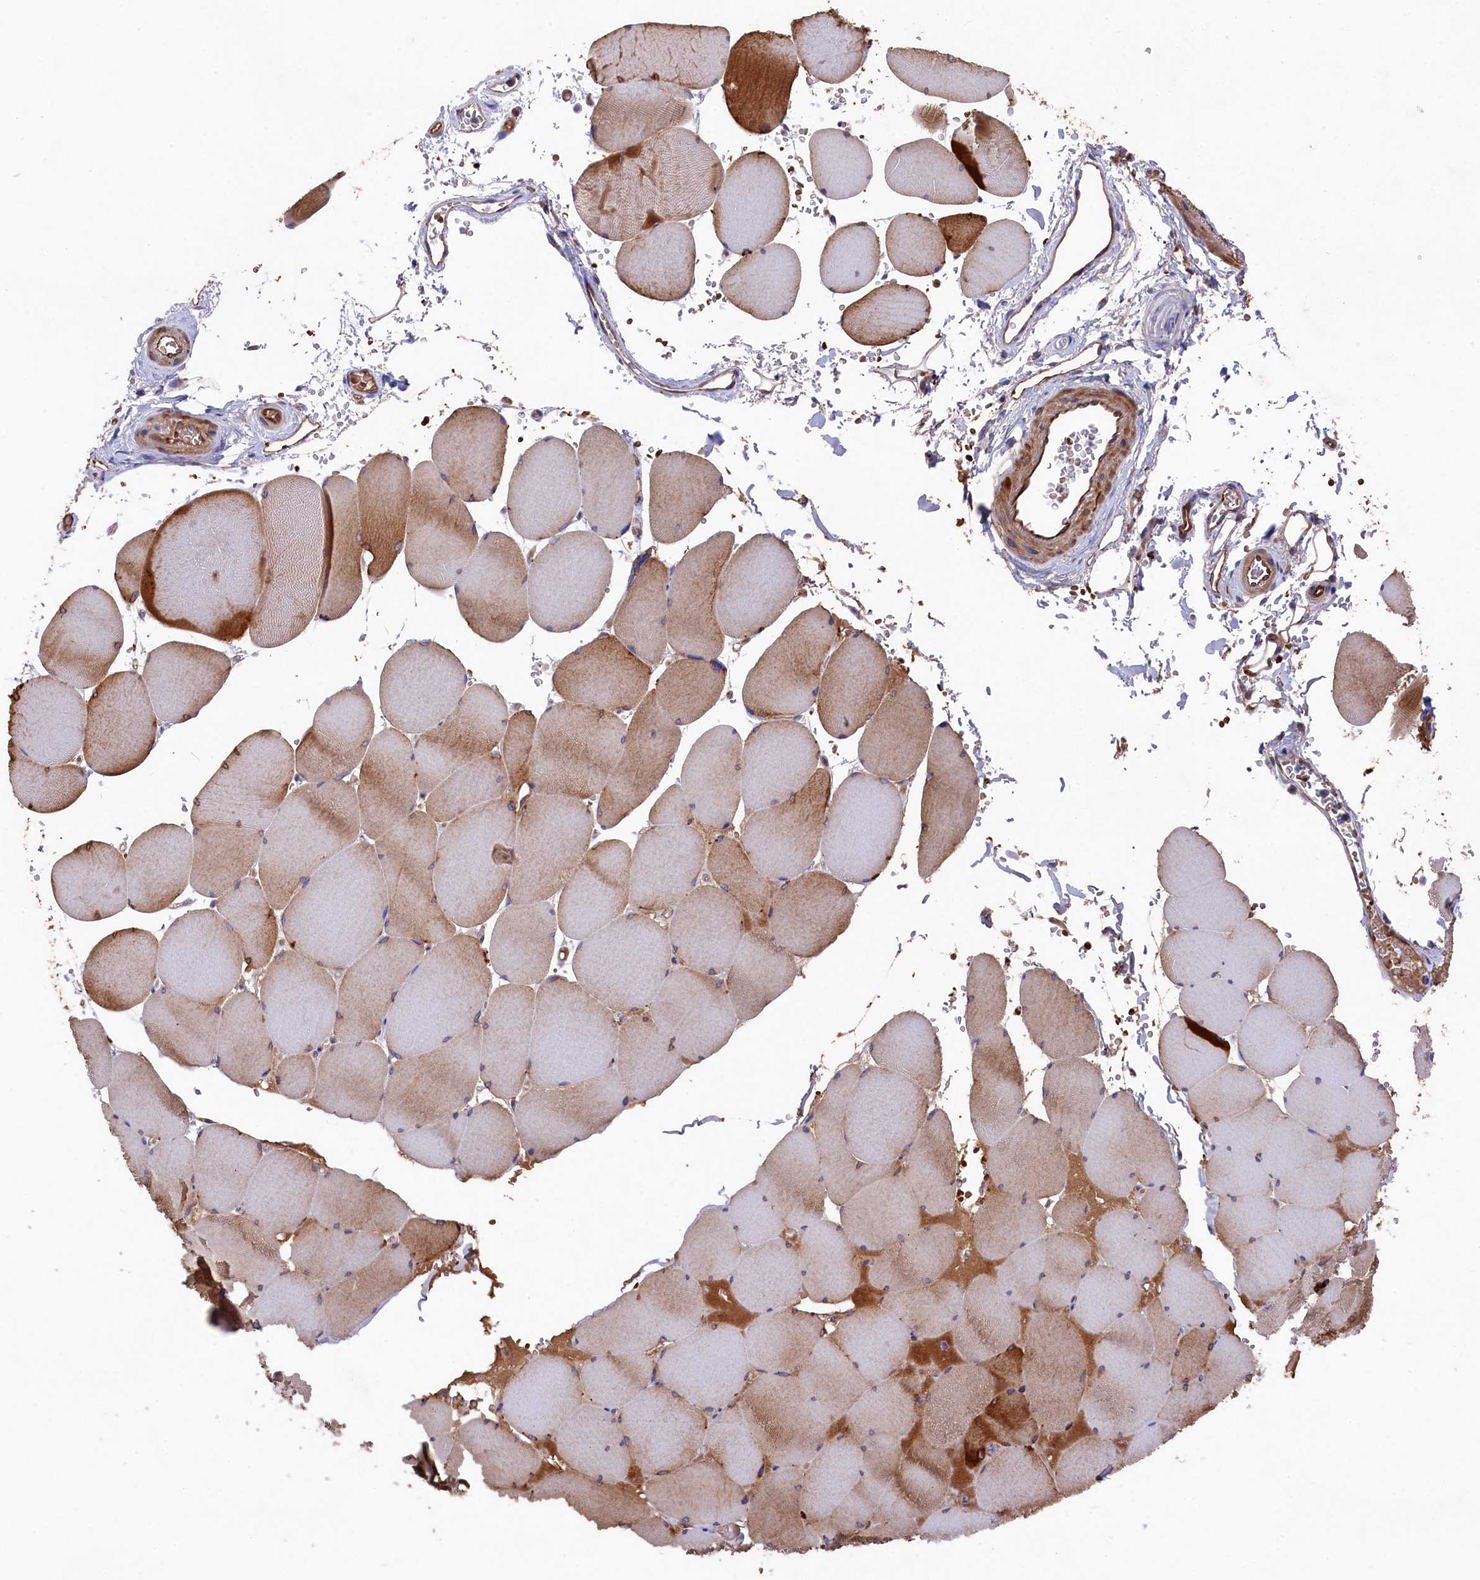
{"staining": {"intensity": "strong", "quantity": "<25%", "location": "cytoplasmic/membranous"}, "tissue": "skeletal muscle", "cell_type": "Myocytes", "image_type": "normal", "snomed": [{"axis": "morphology", "description": "Normal tissue, NOS"}, {"axis": "topography", "description": "Skeletal muscle"}, {"axis": "topography", "description": "Head-Neck"}], "caption": "Strong cytoplasmic/membranous protein positivity is seen in about <25% of myocytes in skeletal muscle.", "gene": "LHFPL4", "patient": {"sex": "male", "age": 66}}